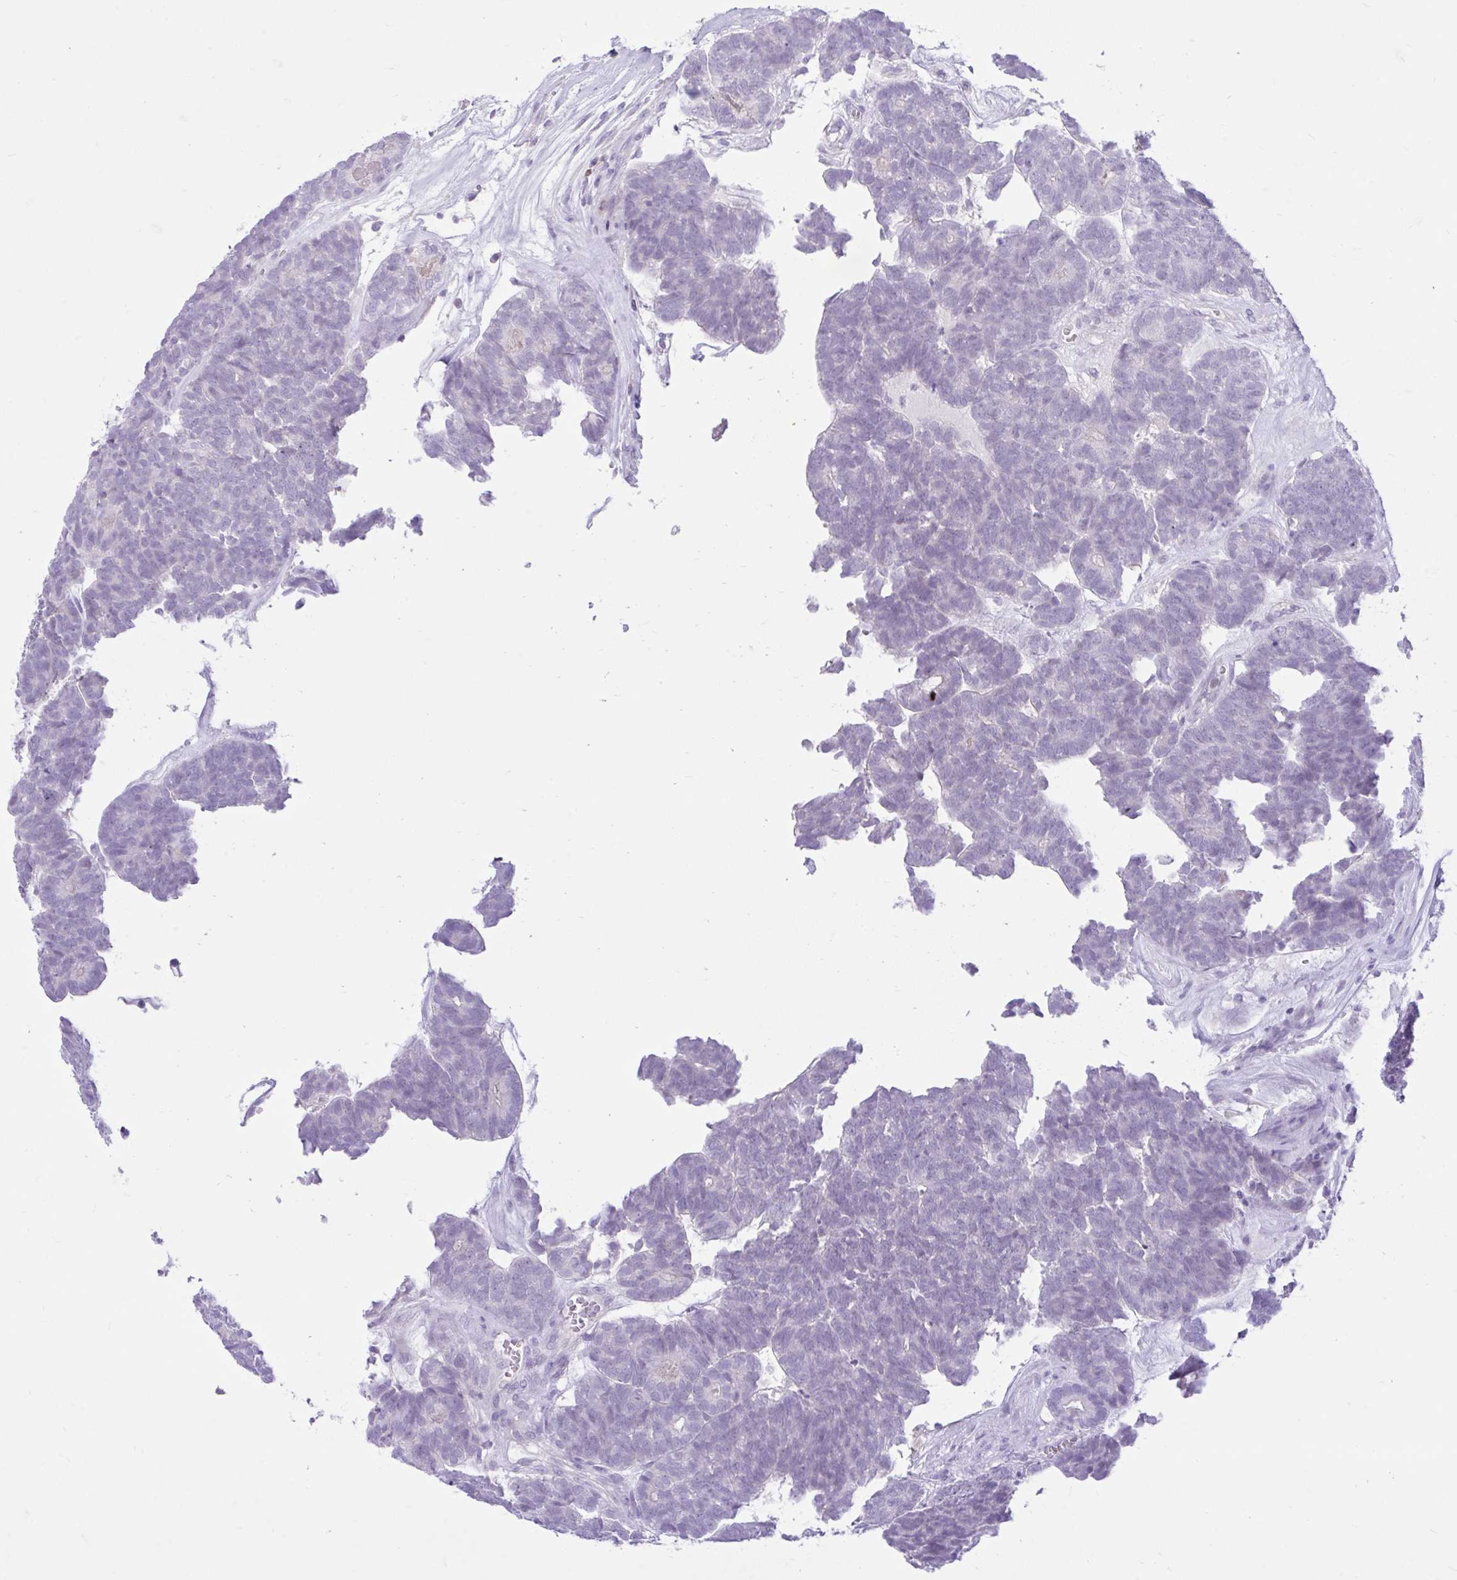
{"staining": {"intensity": "negative", "quantity": "none", "location": "none"}, "tissue": "head and neck cancer", "cell_type": "Tumor cells", "image_type": "cancer", "snomed": [{"axis": "morphology", "description": "Adenocarcinoma, NOS"}, {"axis": "topography", "description": "Head-Neck"}], "caption": "Immunohistochemistry (IHC) photomicrograph of neoplastic tissue: head and neck cancer stained with DAB (3,3'-diaminobenzidine) reveals no significant protein staining in tumor cells. The staining is performed using DAB (3,3'-diaminobenzidine) brown chromogen with nuclei counter-stained in using hematoxylin.", "gene": "ZNF101", "patient": {"sex": "female", "age": 81}}